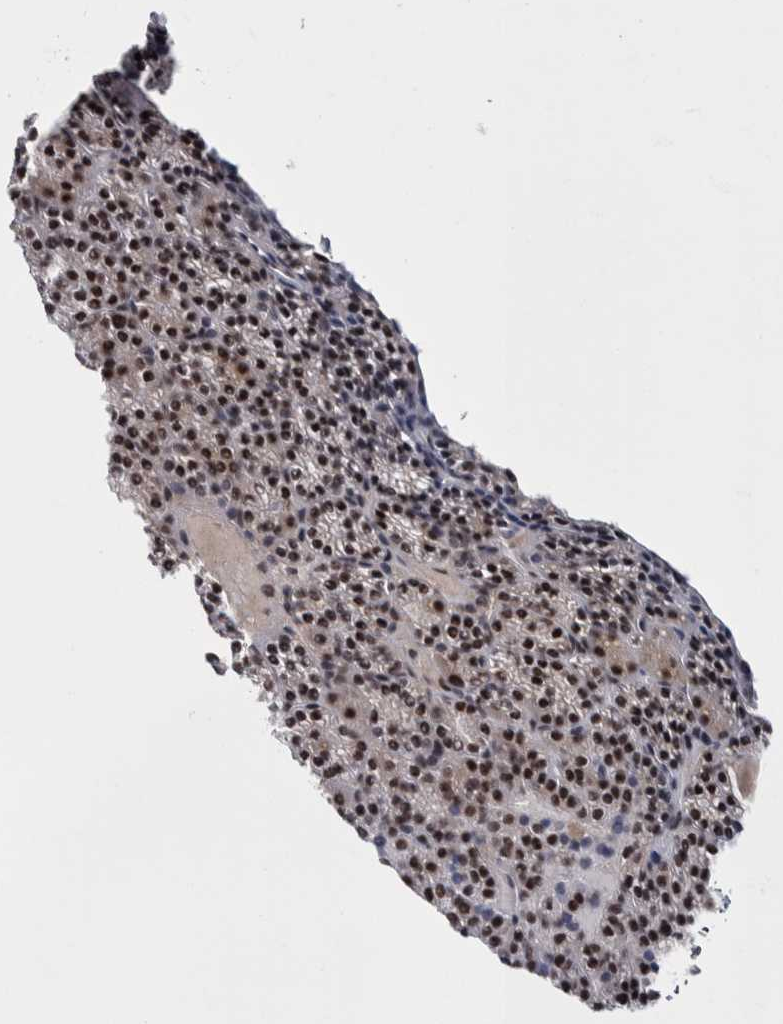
{"staining": {"intensity": "moderate", "quantity": ">75%", "location": "nuclear"}, "tissue": "parathyroid gland", "cell_type": "Glandular cells", "image_type": "normal", "snomed": [{"axis": "morphology", "description": "Normal tissue, NOS"}, {"axis": "morphology", "description": "Adenoma, NOS"}, {"axis": "topography", "description": "Parathyroid gland"}], "caption": "A micrograph of parathyroid gland stained for a protein demonstrates moderate nuclear brown staining in glandular cells. (DAB (3,3'-diaminobenzidine) = brown stain, brightfield microscopy at high magnification).", "gene": "ASPN", "patient": {"sex": "female", "age": 64}}